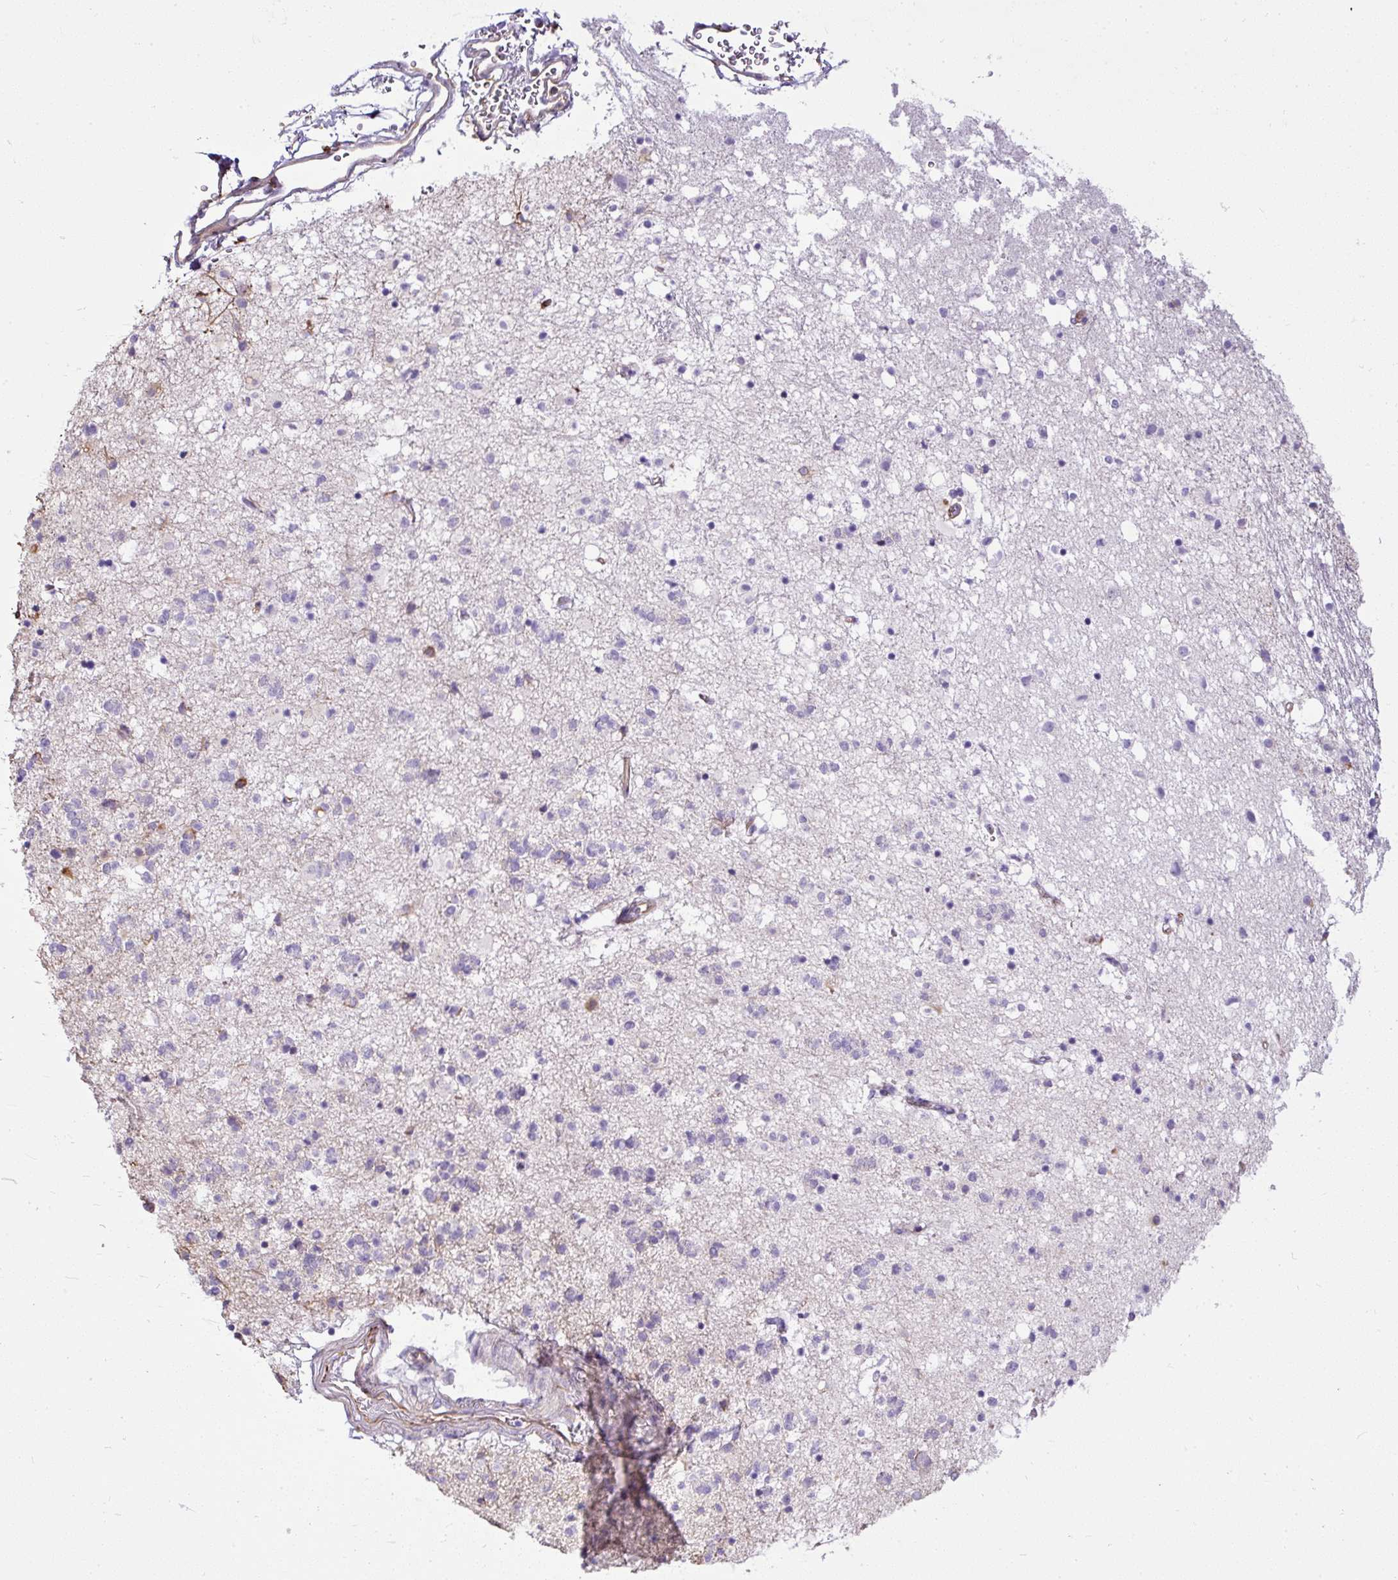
{"staining": {"intensity": "negative", "quantity": "none", "location": "none"}, "tissue": "caudate", "cell_type": "Glial cells", "image_type": "normal", "snomed": [{"axis": "morphology", "description": "Normal tissue, NOS"}, {"axis": "topography", "description": "Lateral ventricle wall"}], "caption": "Immunohistochemistry of unremarkable human caudate exhibits no positivity in glial cells.", "gene": "PLS1", "patient": {"sex": "male", "age": 58}}